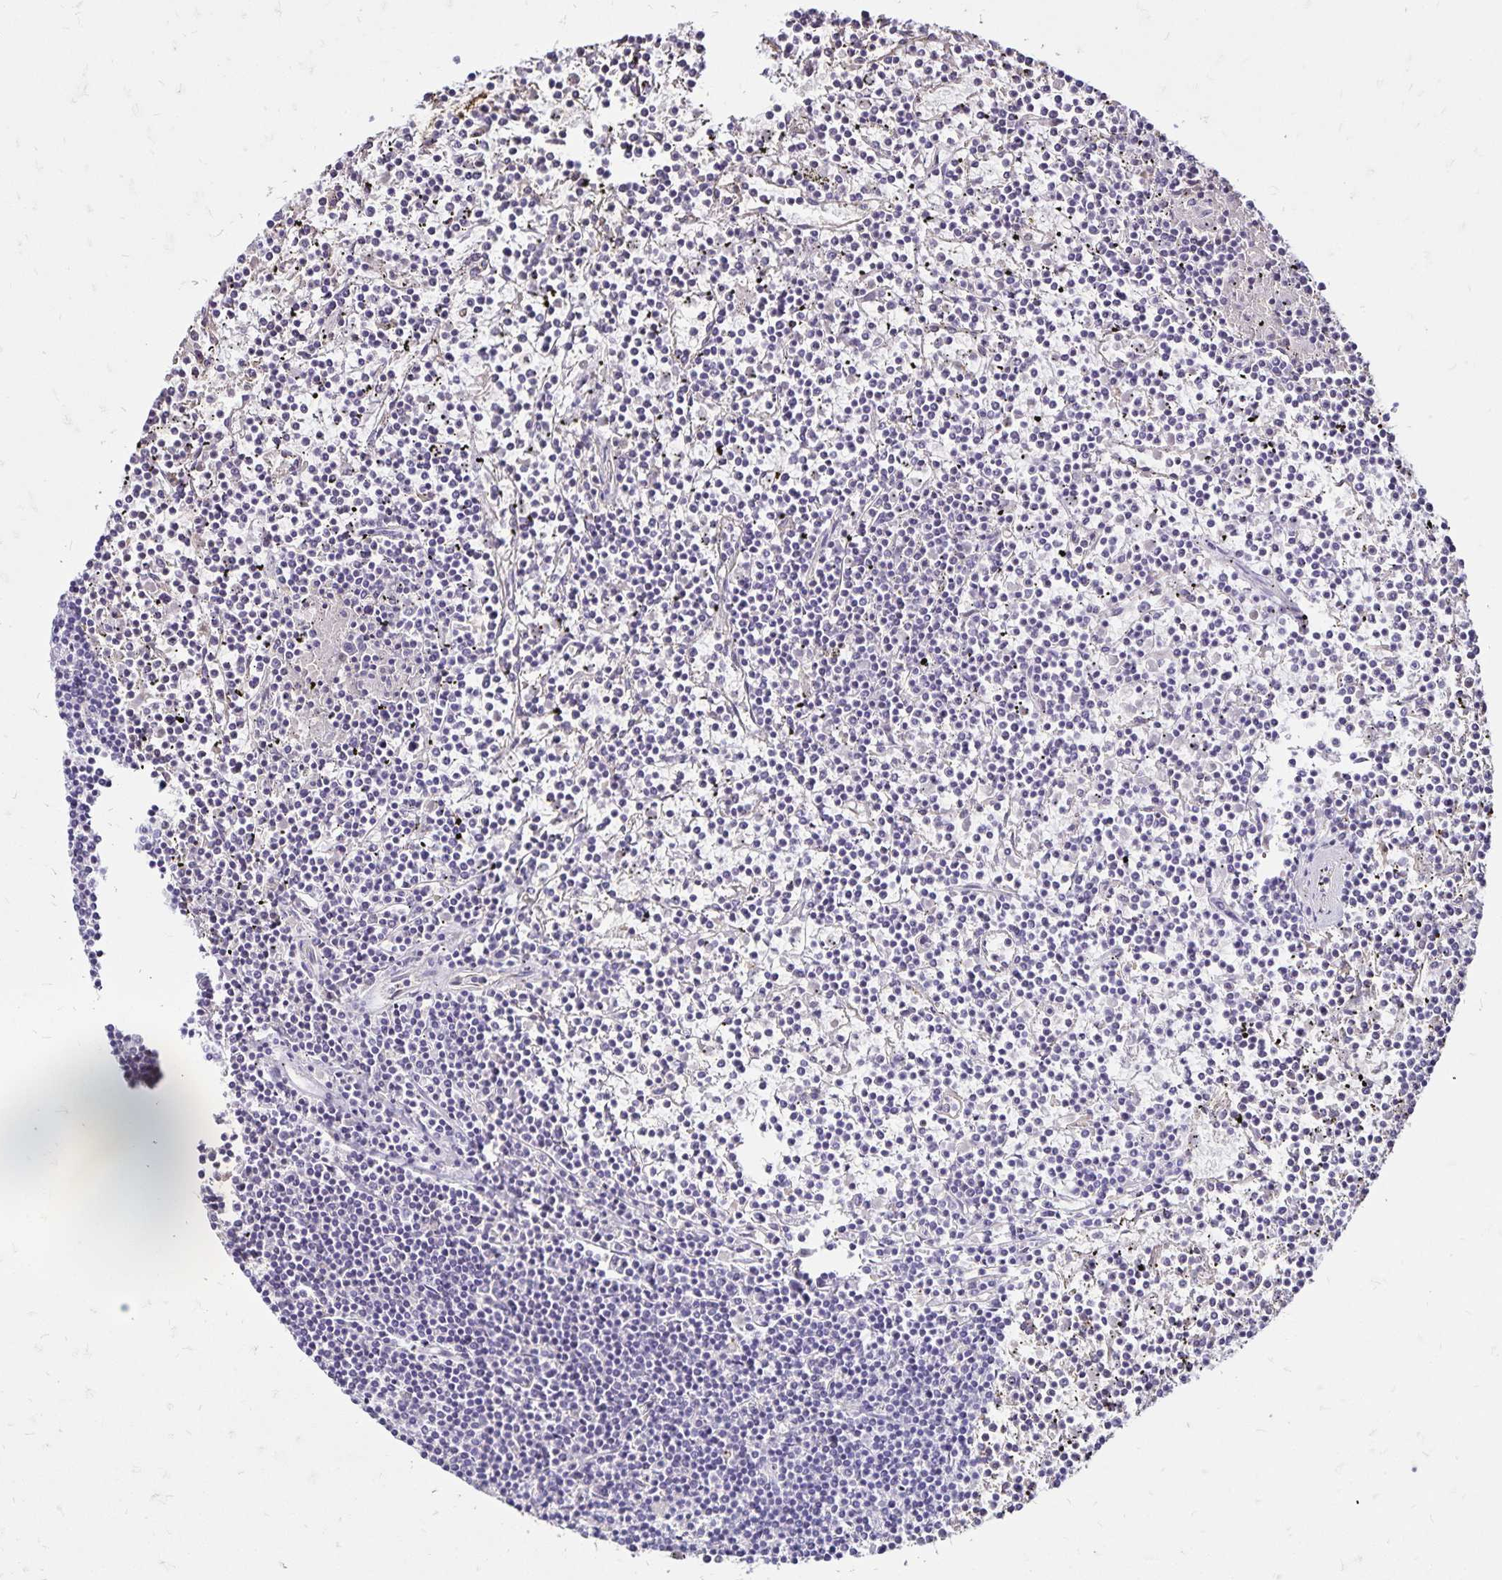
{"staining": {"intensity": "negative", "quantity": "none", "location": "none"}, "tissue": "lymphoma", "cell_type": "Tumor cells", "image_type": "cancer", "snomed": [{"axis": "morphology", "description": "Malignant lymphoma, non-Hodgkin's type, Low grade"}, {"axis": "topography", "description": "Spleen"}], "caption": "This is a photomicrograph of immunohistochemistry (IHC) staining of low-grade malignant lymphoma, non-Hodgkin's type, which shows no expression in tumor cells.", "gene": "KISS1", "patient": {"sex": "female", "age": 19}}